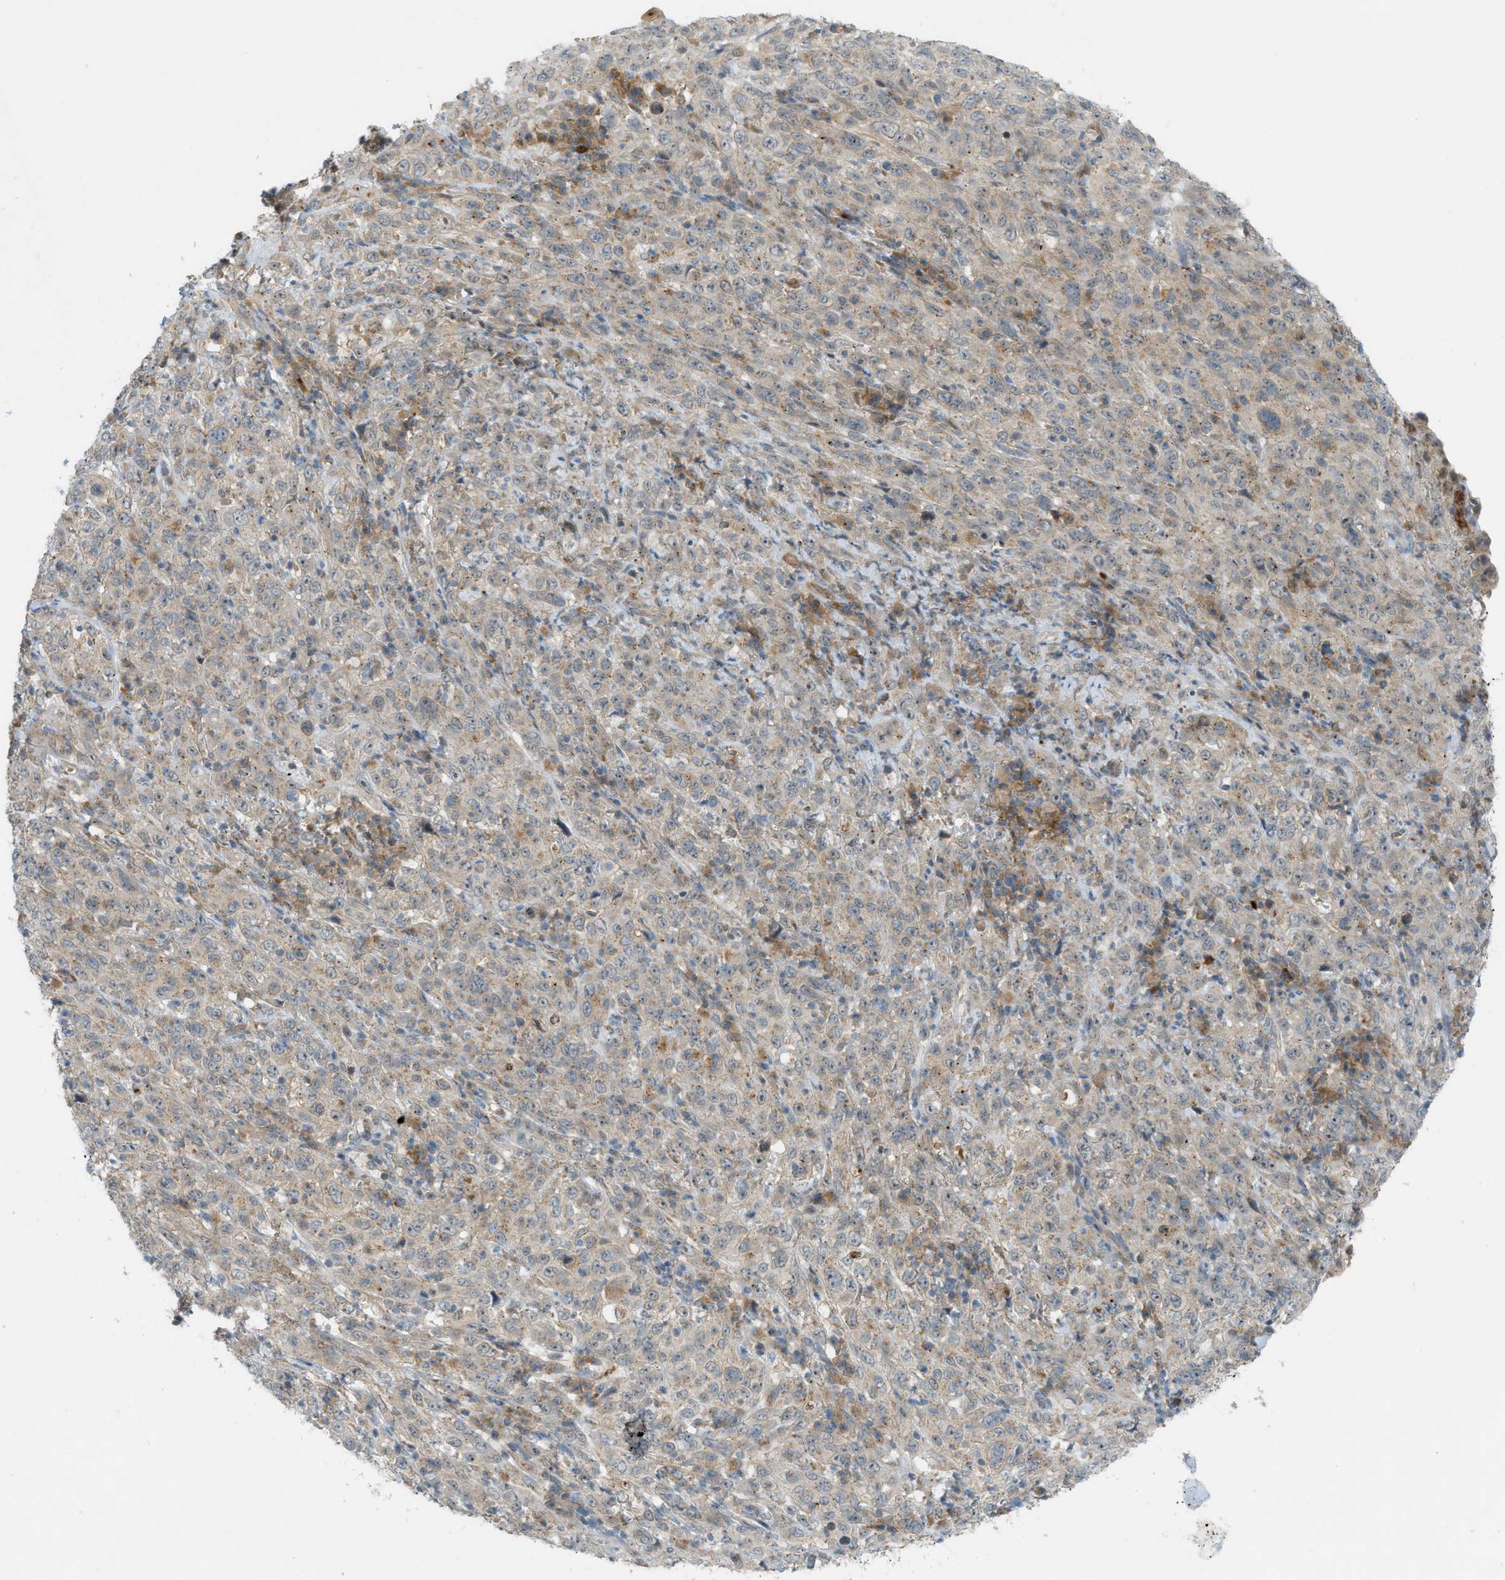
{"staining": {"intensity": "moderate", "quantity": "25%-75%", "location": "cytoplasmic/membranous"}, "tissue": "cervical cancer", "cell_type": "Tumor cells", "image_type": "cancer", "snomed": [{"axis": "morphology", "description": "Squamous cell carcinoma, NOS"}, {"axis": "topography", "description": "Cervix"}], "caption": "IHC histopathology image of squamous cell carcinoma (cervical) stained for a protein (brown), which displays medium levels of moderate cytoplasmic/membranous expression in approximately 25%-75% of tumor cells.", "gene": "GRK6", "patient": {"sex": "female", "age": 46}}